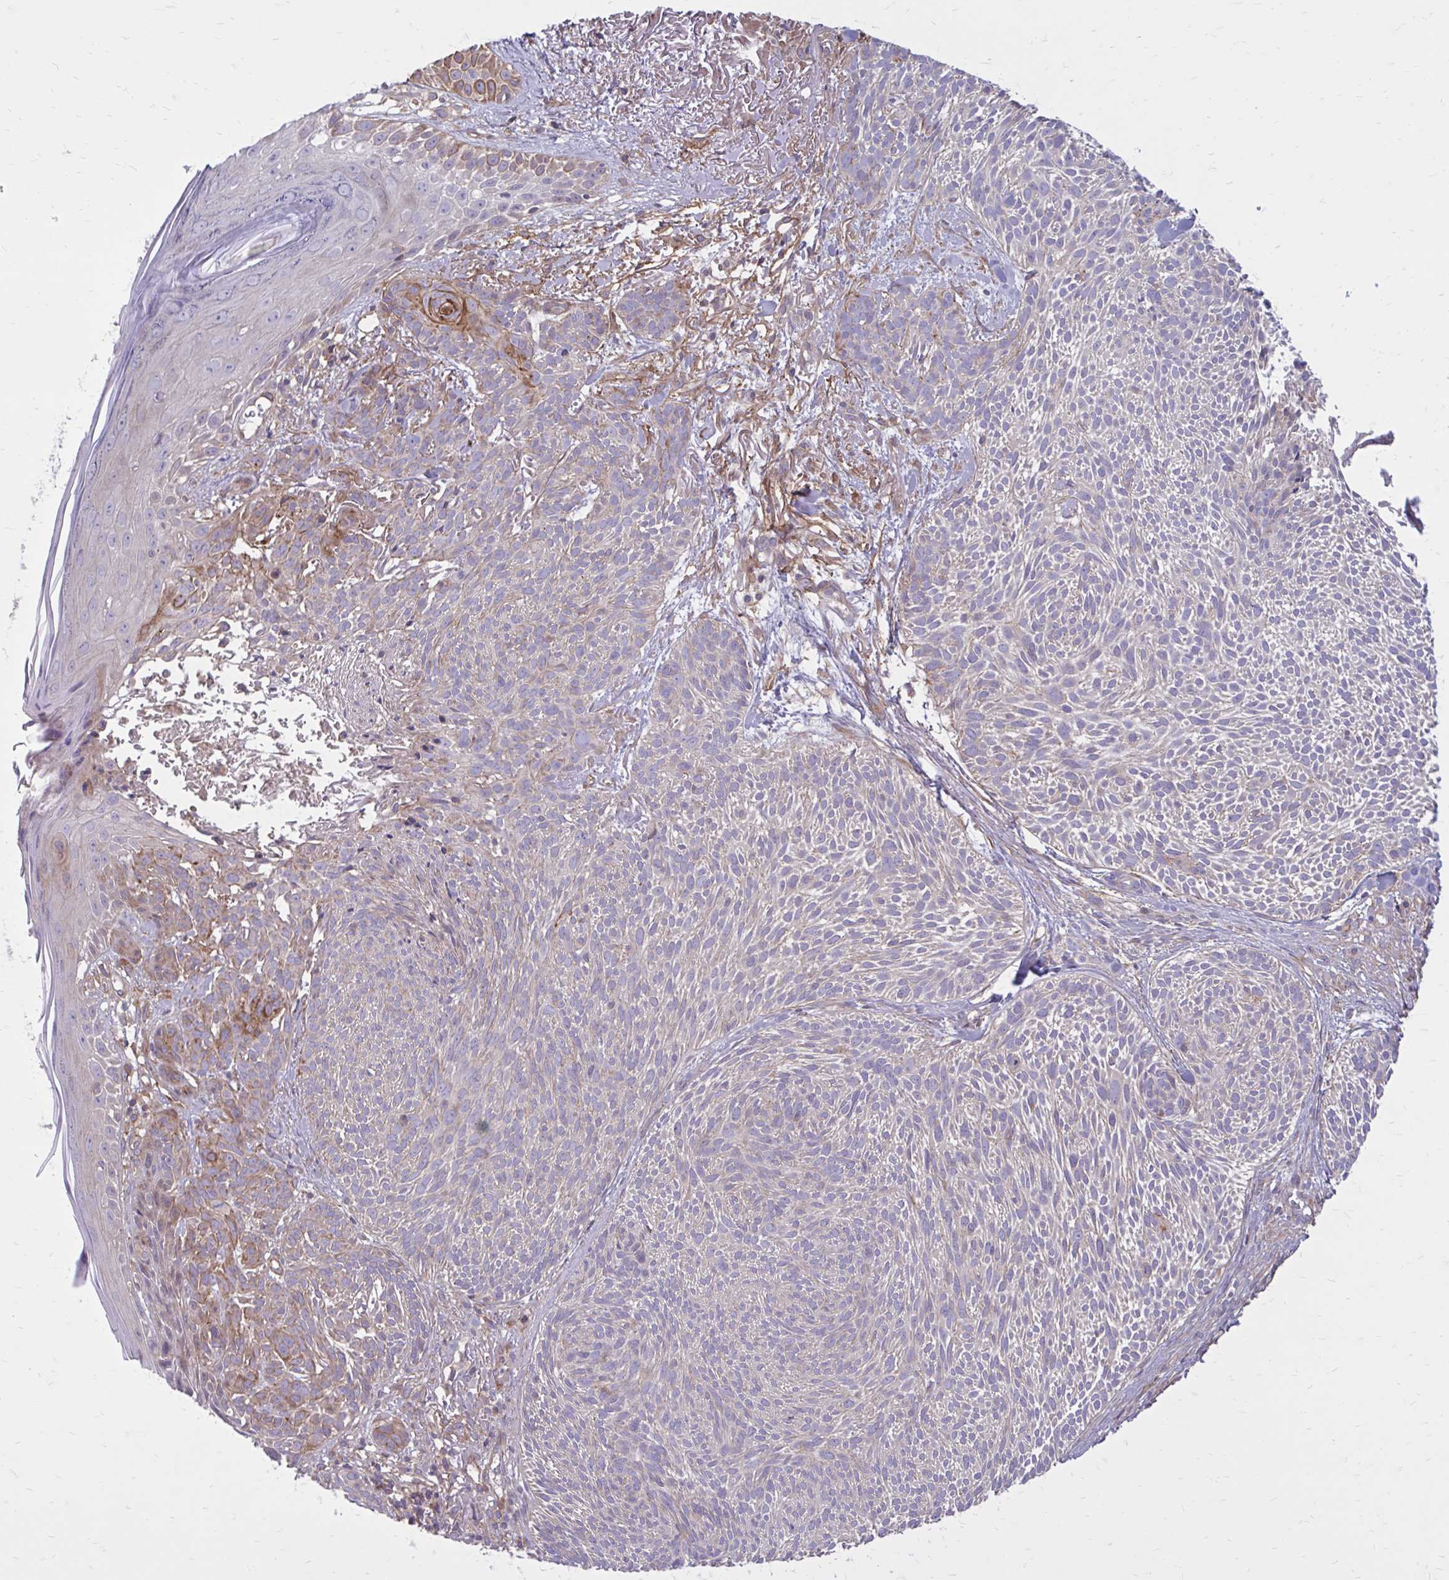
{"staining": {"intensity": "moderate", "quantity": "<25%", "location": "cytoplasmic/membranous"}, "tissue": "skin cancer", "cell_type": "Tumor cells", "image_type": "cancer", "snomed": [{"axis": "morphology", "description": "Basal cell carcinoma"}, {"axis": "topography", "description": "Skin"}], "caption": "Human skin cancer (basal cell carcinoma) stained for a protein (brown) shows moderate cytoplasmic/membranous positive positivity in approximately <25% of tumor cells.", "gene": "FAP", "patient": {"sex": "female", "age": 78}}